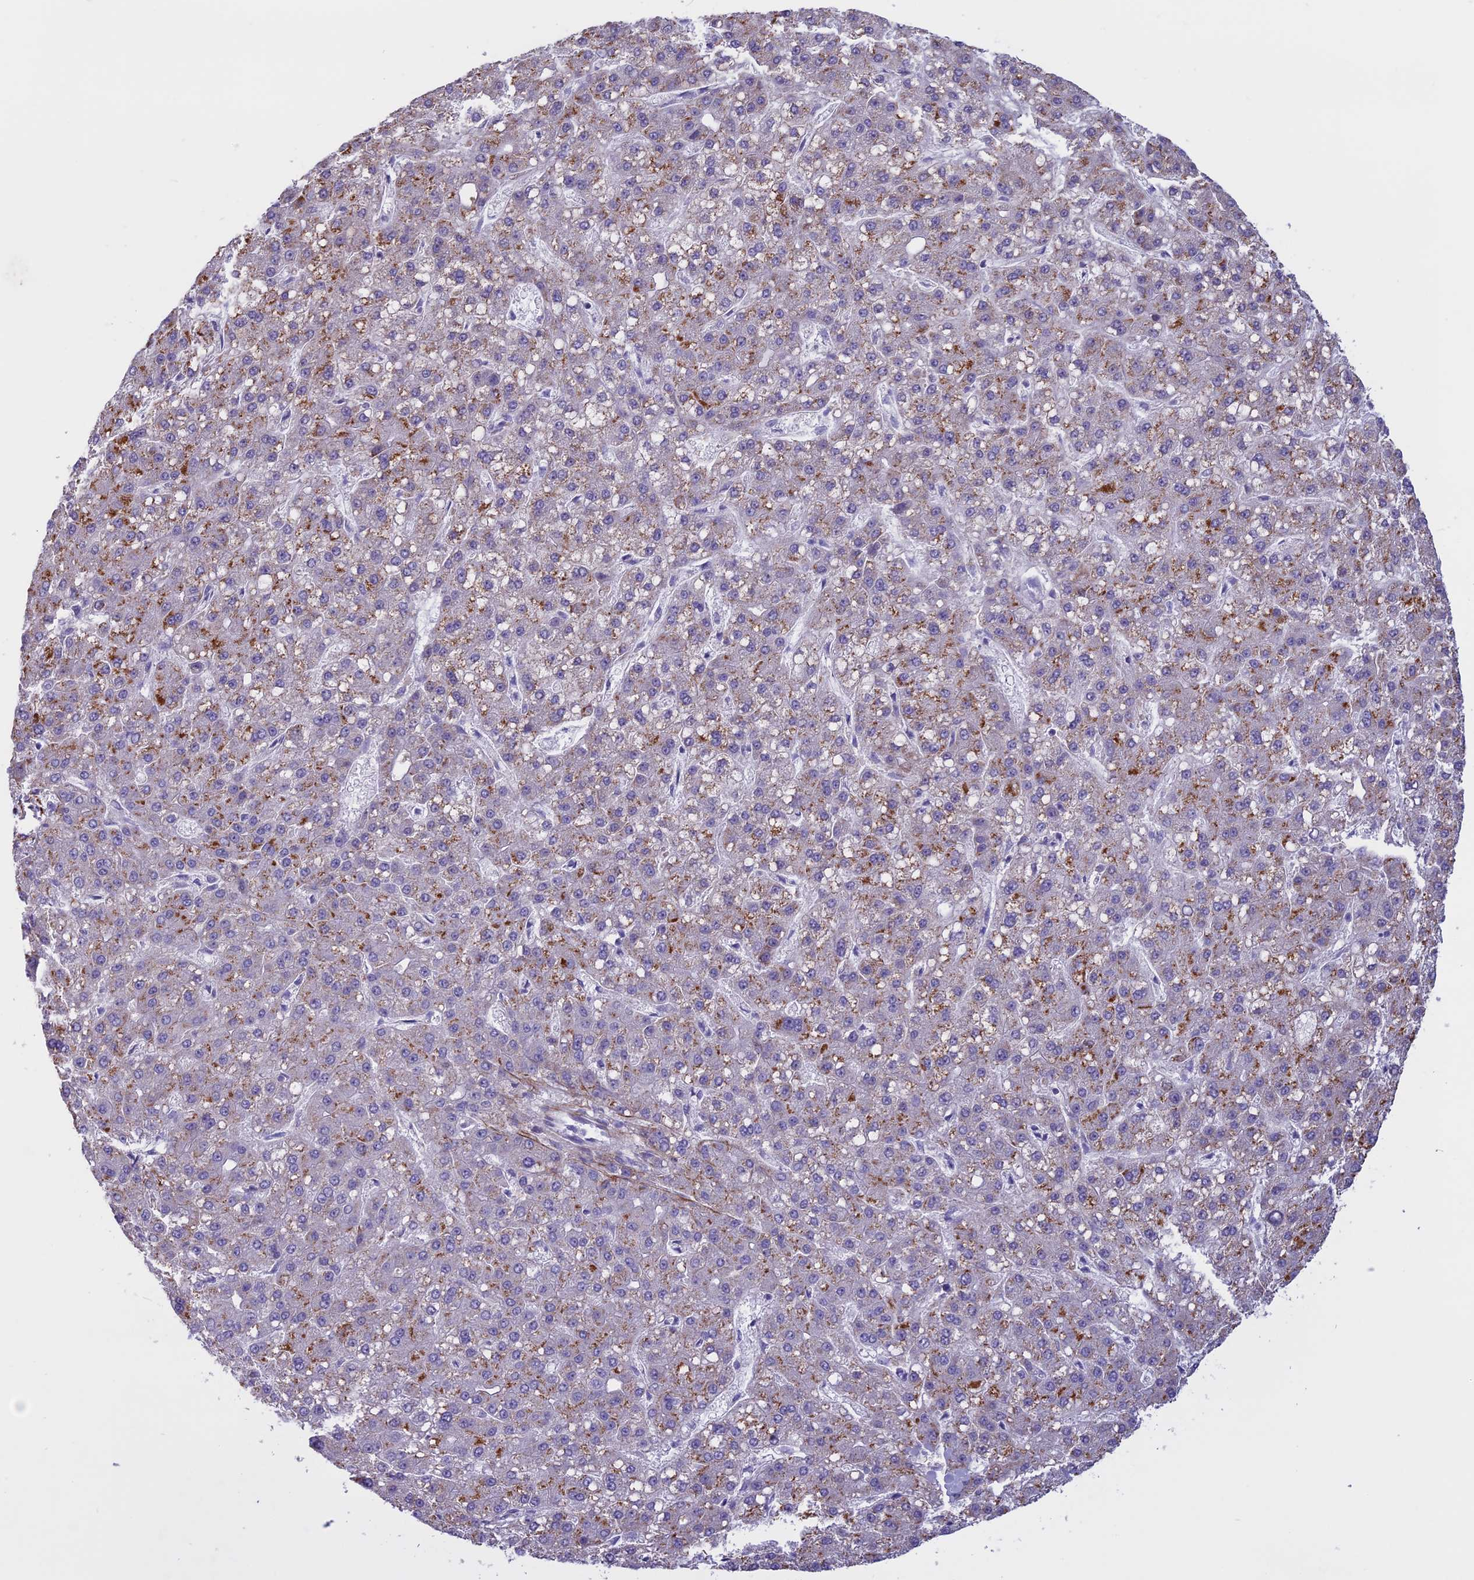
{"staining": {"intensity": "moderate", "quantity": "<25%", "location": "cytoplasmic/membranous"}, "tissue": "liver cancer", "cell_type": "Tumor cells", "image_type": "cancer", "snomed": [{"axis": "morphology", "description": "Carcinoma, Hepatocellular, NOS"}, {"axis": "topography", "description": "Liver"}], "caption": "Liver cancer tissue reveals moderate cytoplasmic/membranous positivity in about <25% of tumor cells", "gene": "SPHKAP", "patient": {"sex": "male", "age": 67}}